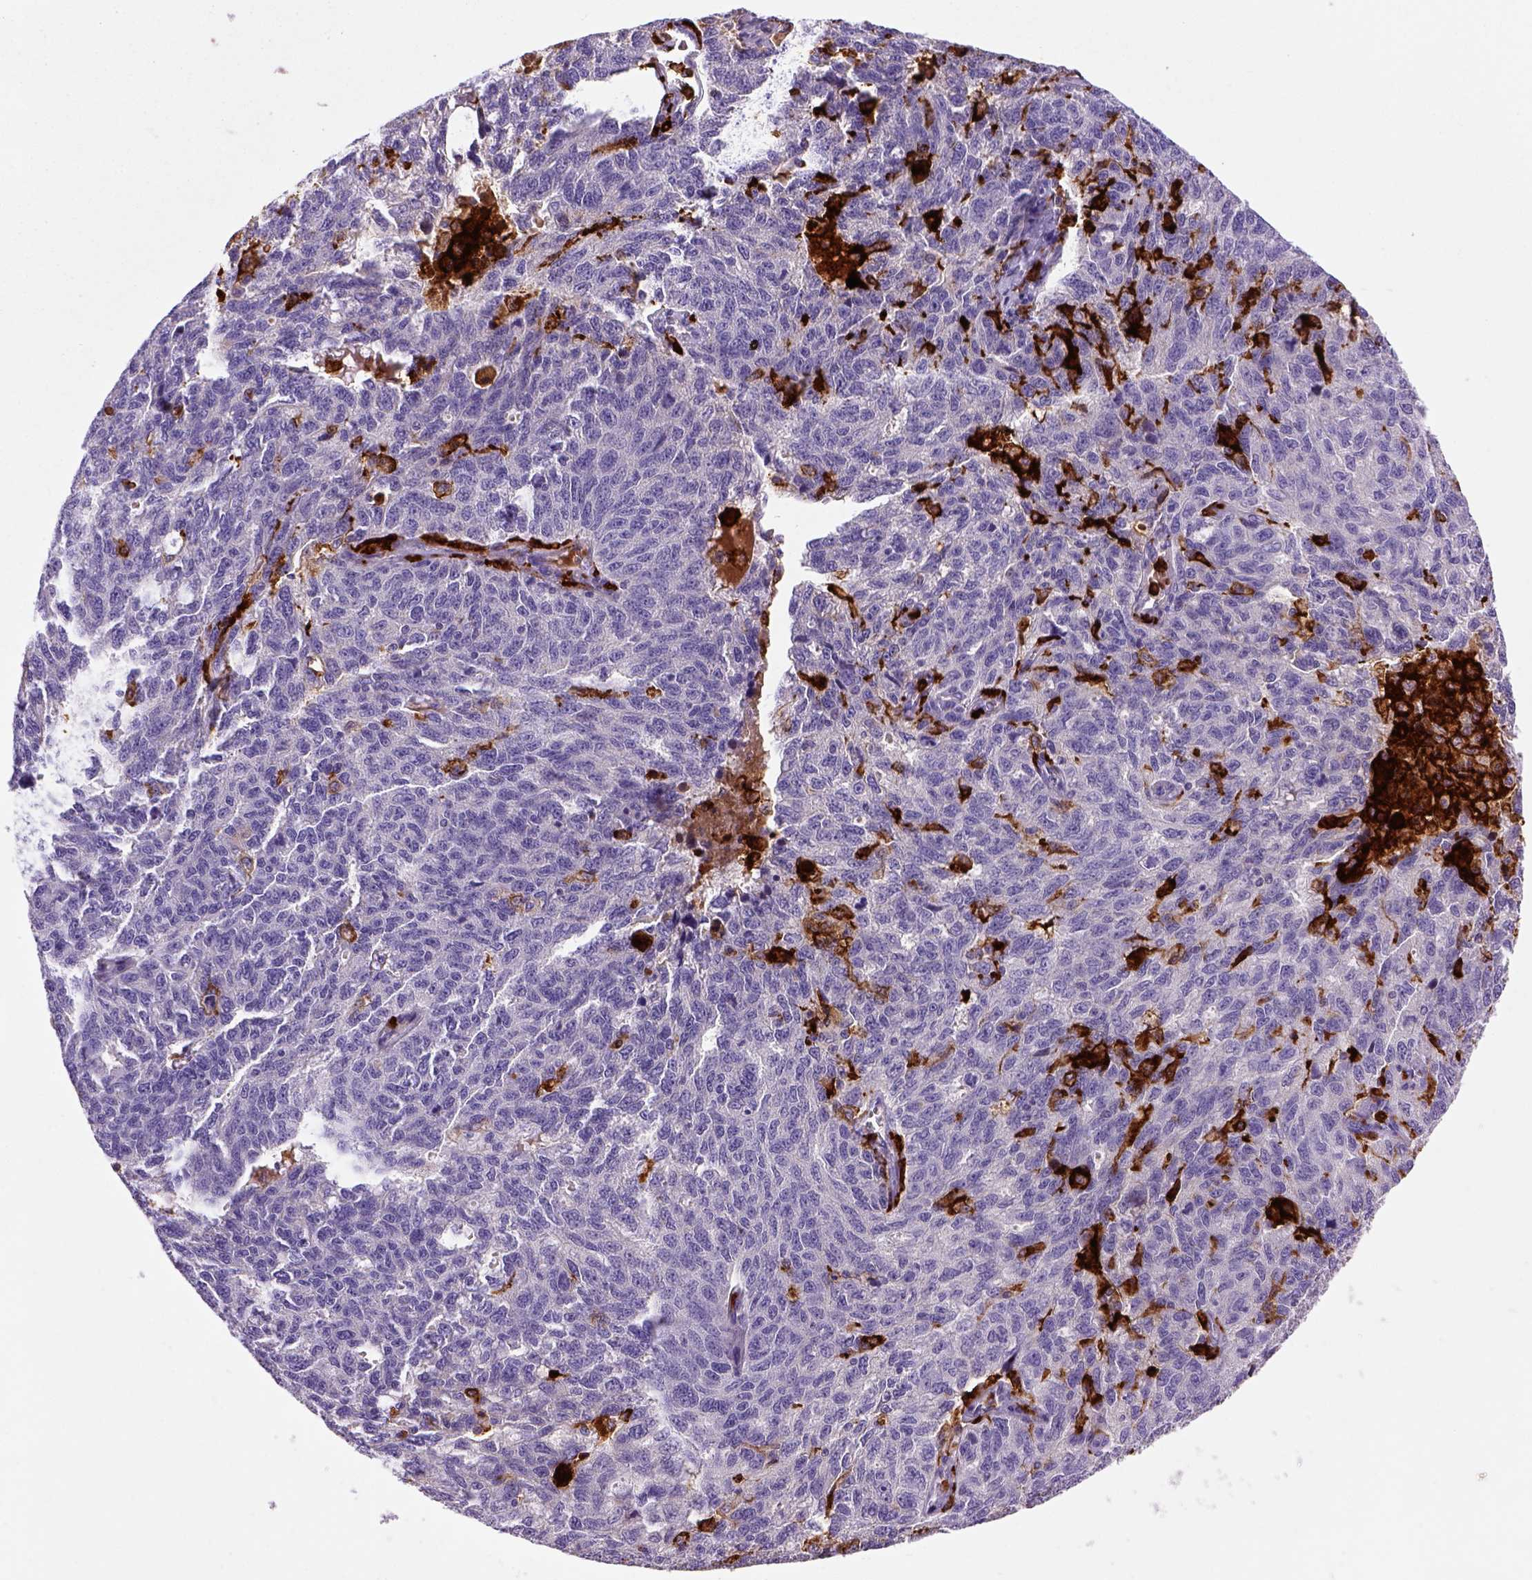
{"staining": {"intensity": "negative", "quantity": "none", "location": "none"}, "tissue": "ovarian cancer", "cell_type": "Tumor cells", "image_type": "cancer", "snomed": [{"axis": "morphology", "description": "Cystadenocarcinoma, serous, NOS"}, {"axis": "topography", "description": "Ovary"}], "caption": "IHC of ovarian cancer (serous cystadenocarcinoma) demonstrates no expression in tumor cells.", "gene": "CD14", "patient": {"sex": "female", "age": 71}}